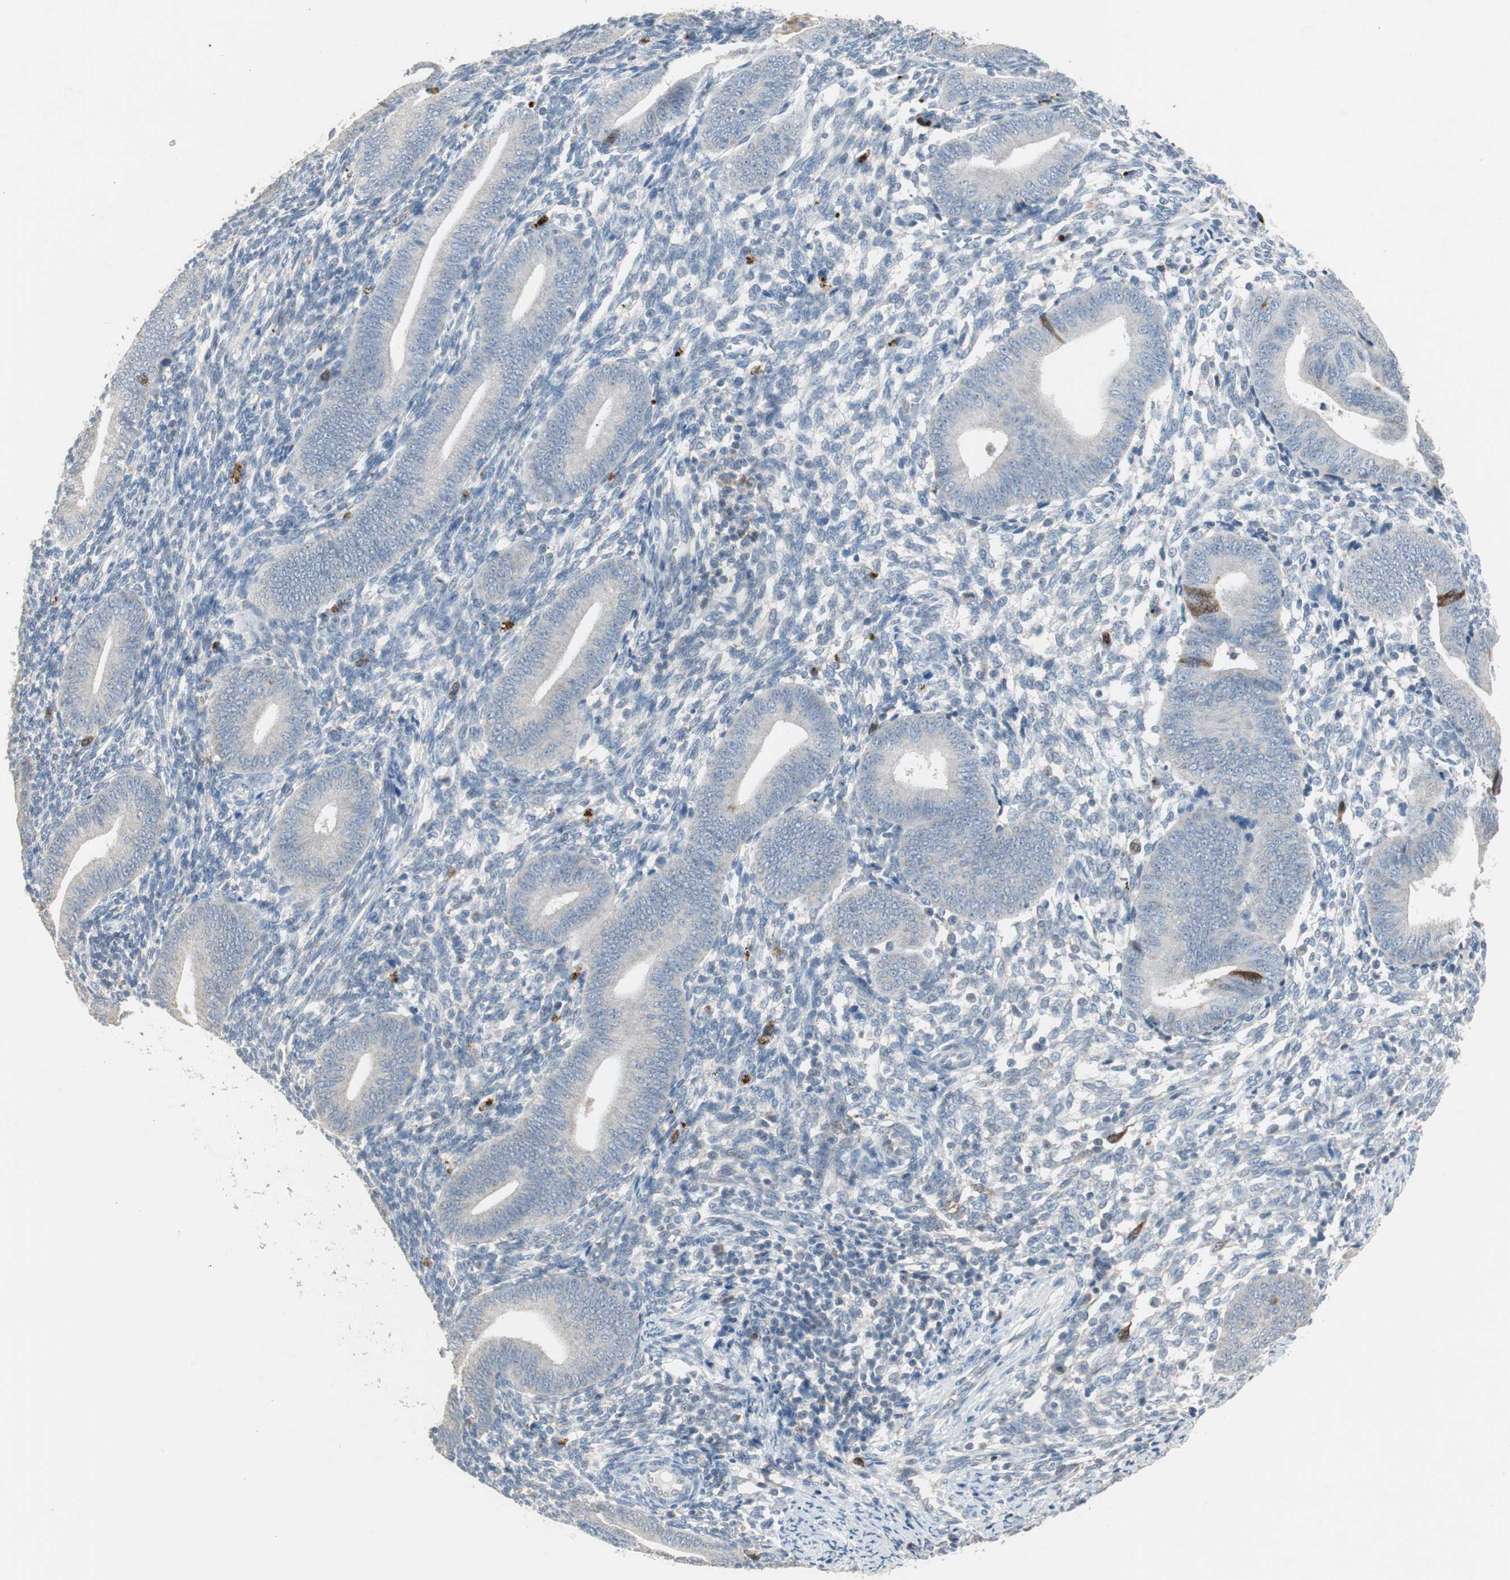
{"staining": {"intensity": "moderate", "quantity": "<25%", "location": "nuclear"}, "tissue": "endometrium", "cell_type": "Cells in endometrial stroma", "image_type": "normal", "snomed": [{"axis": "morphology", "description": "Normal tissue, NOS"}, {"axis": "topography", "description": "Uterus"}, {"axis": "topography", "description": "Endometrium"}], "caption": "A high-resolution micrograph shows immunohistochemistry (IHC) staining of benign endometrium, which reveals moderate nuclear positivity in about <25% of cells in endometrial stroma. (DAB IHC, brown staining for protein, blue staining for nuclei).", "gene": "TK1", "patient": {"sex": "female", "age": 33}}